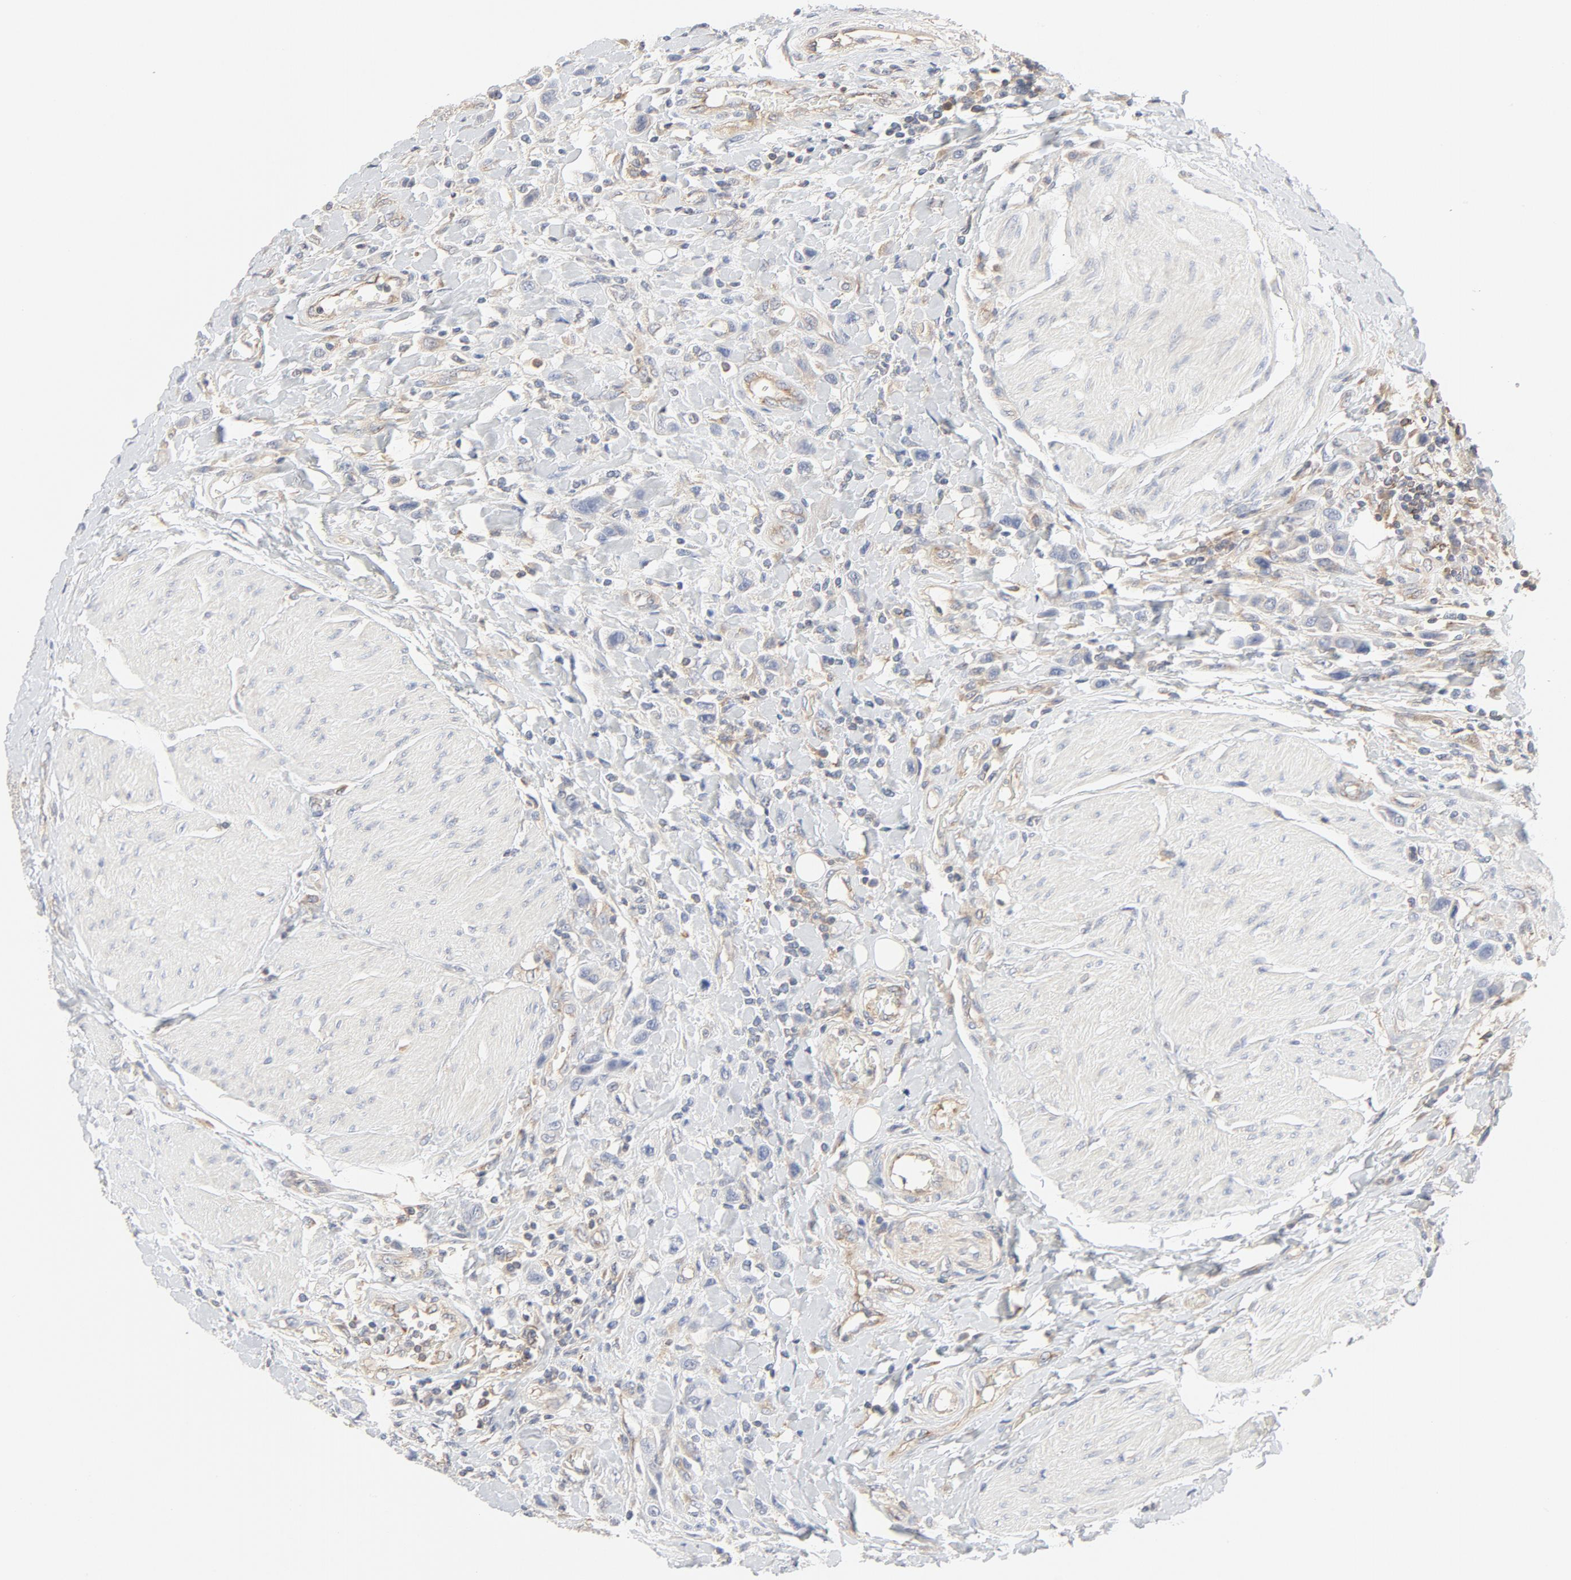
{"staining": {"intensity": "negative", "quantity": "none", "location": "none"}, "tissue": "urothelial cancer", "cell_type": "Tumor cells", "image_type": "cancer", "snomed": [{"axis": "morphology", "description": "Urothelial carcinoma, High grade"}, {"axis": "topography", "description": "Urinary bladder"}], "caption": "Tumor cells are negative for protein expression in human urothelial cancer. The staining is performed using DAB (3,3'-diaminobenzidine) brown chromogen with nuclei counter-stained in using hematoxylin.", "gene": "RABEP1", "patient": {"sex": "male", "age": 50}}